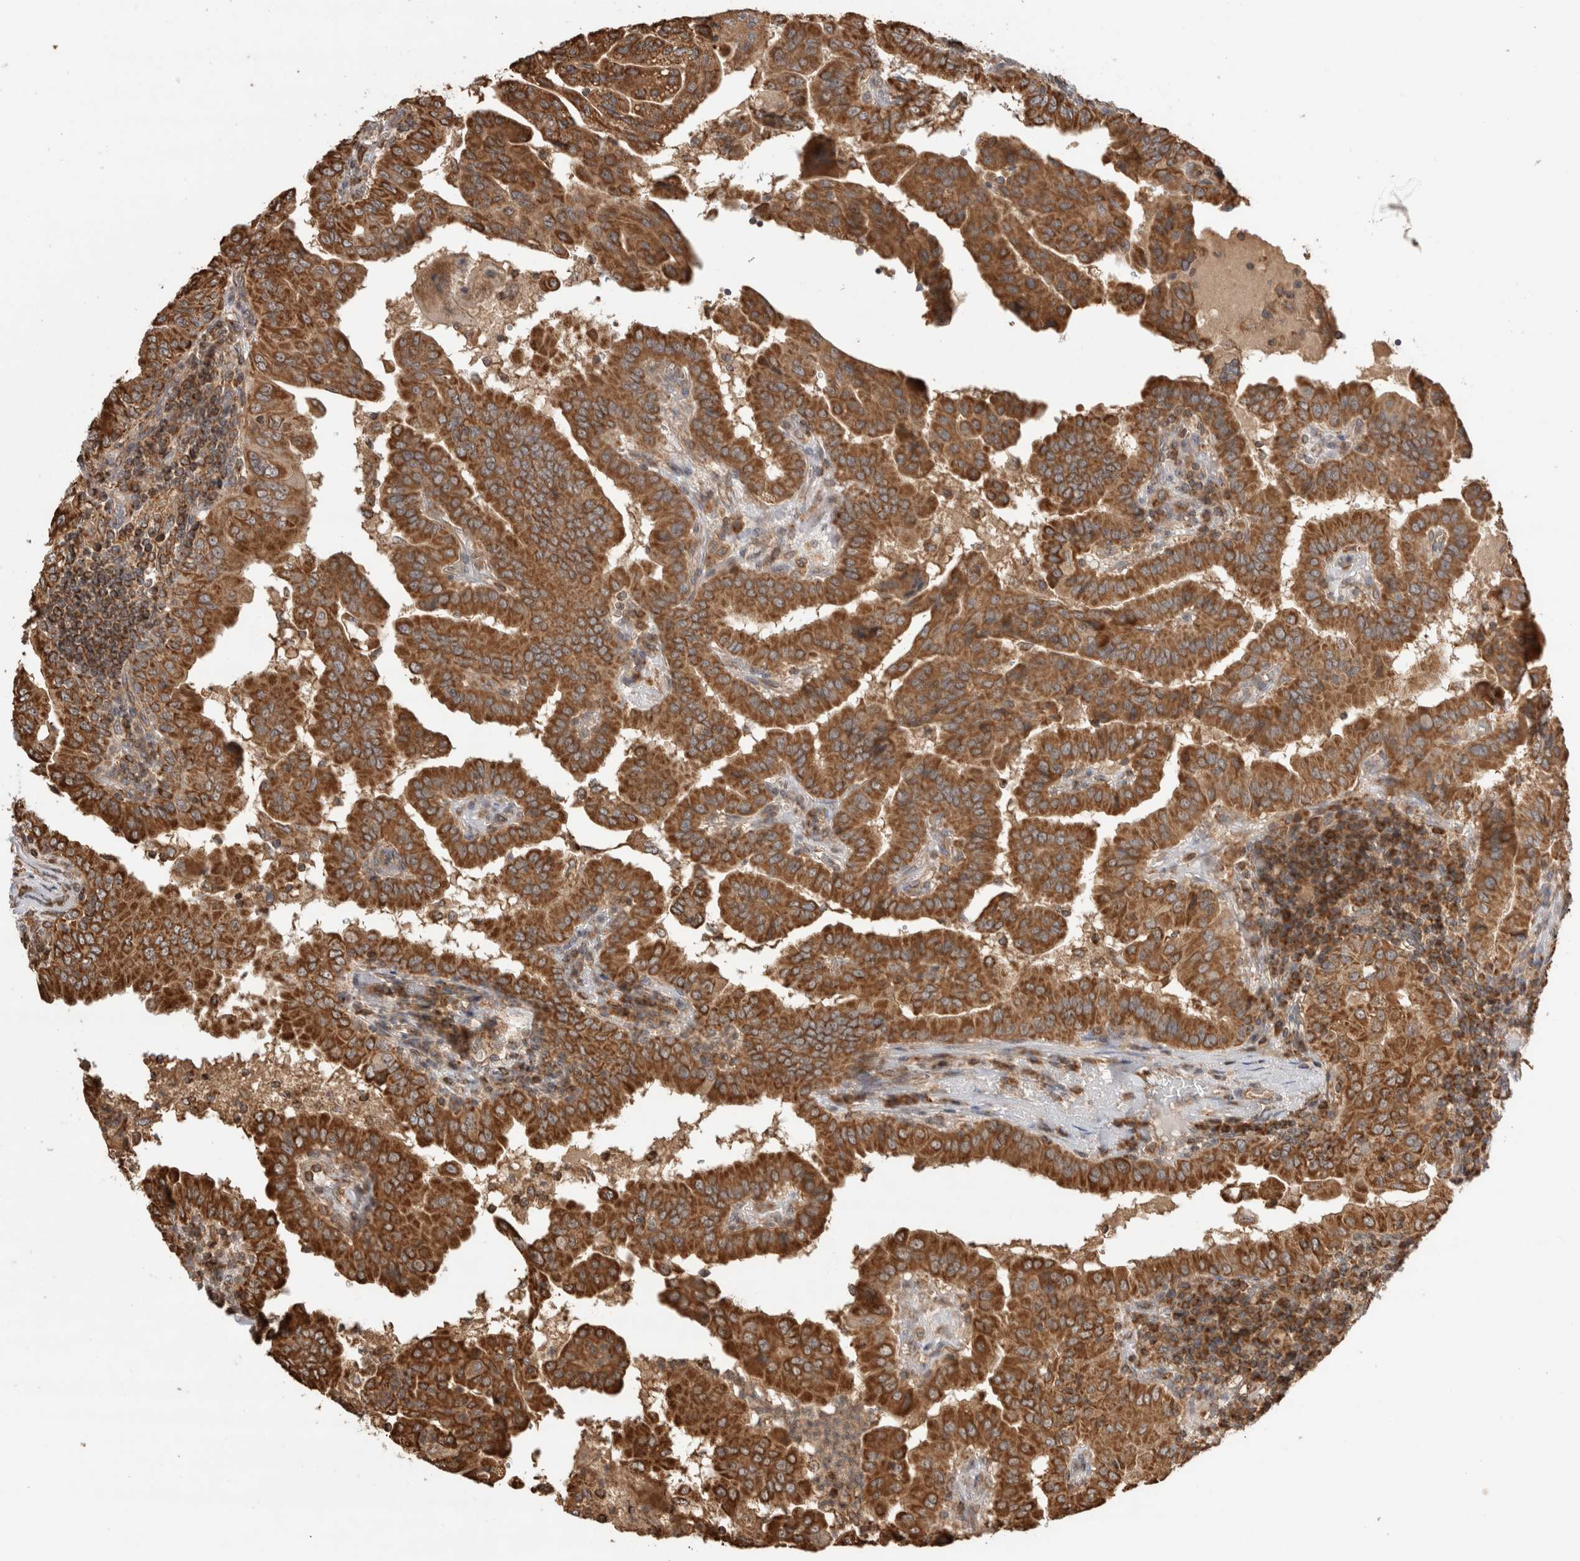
{"staining": {"intensity": "strong", "quantity": ">75%", "location": "cytoplasmic/membranous"}, "tissue": "thyroid cancer", "cell_type": "Tumor cells", "image_type": "cancer", "snomed": [{"axis": "morphology", "description": "Papillary adenocarcinoma, NOS"}, {"axis": "topography", "description": "Thyroid gland"}], "caption": "Immunohistochemical staining of human papillary adenocarcinoma (thyroid) displays strong cytoplasmic/membranous protein expression in approximately >75% of tumor cells.", "gene": "IMMP2L", "patient": {"sex": "male", "age": 33}}